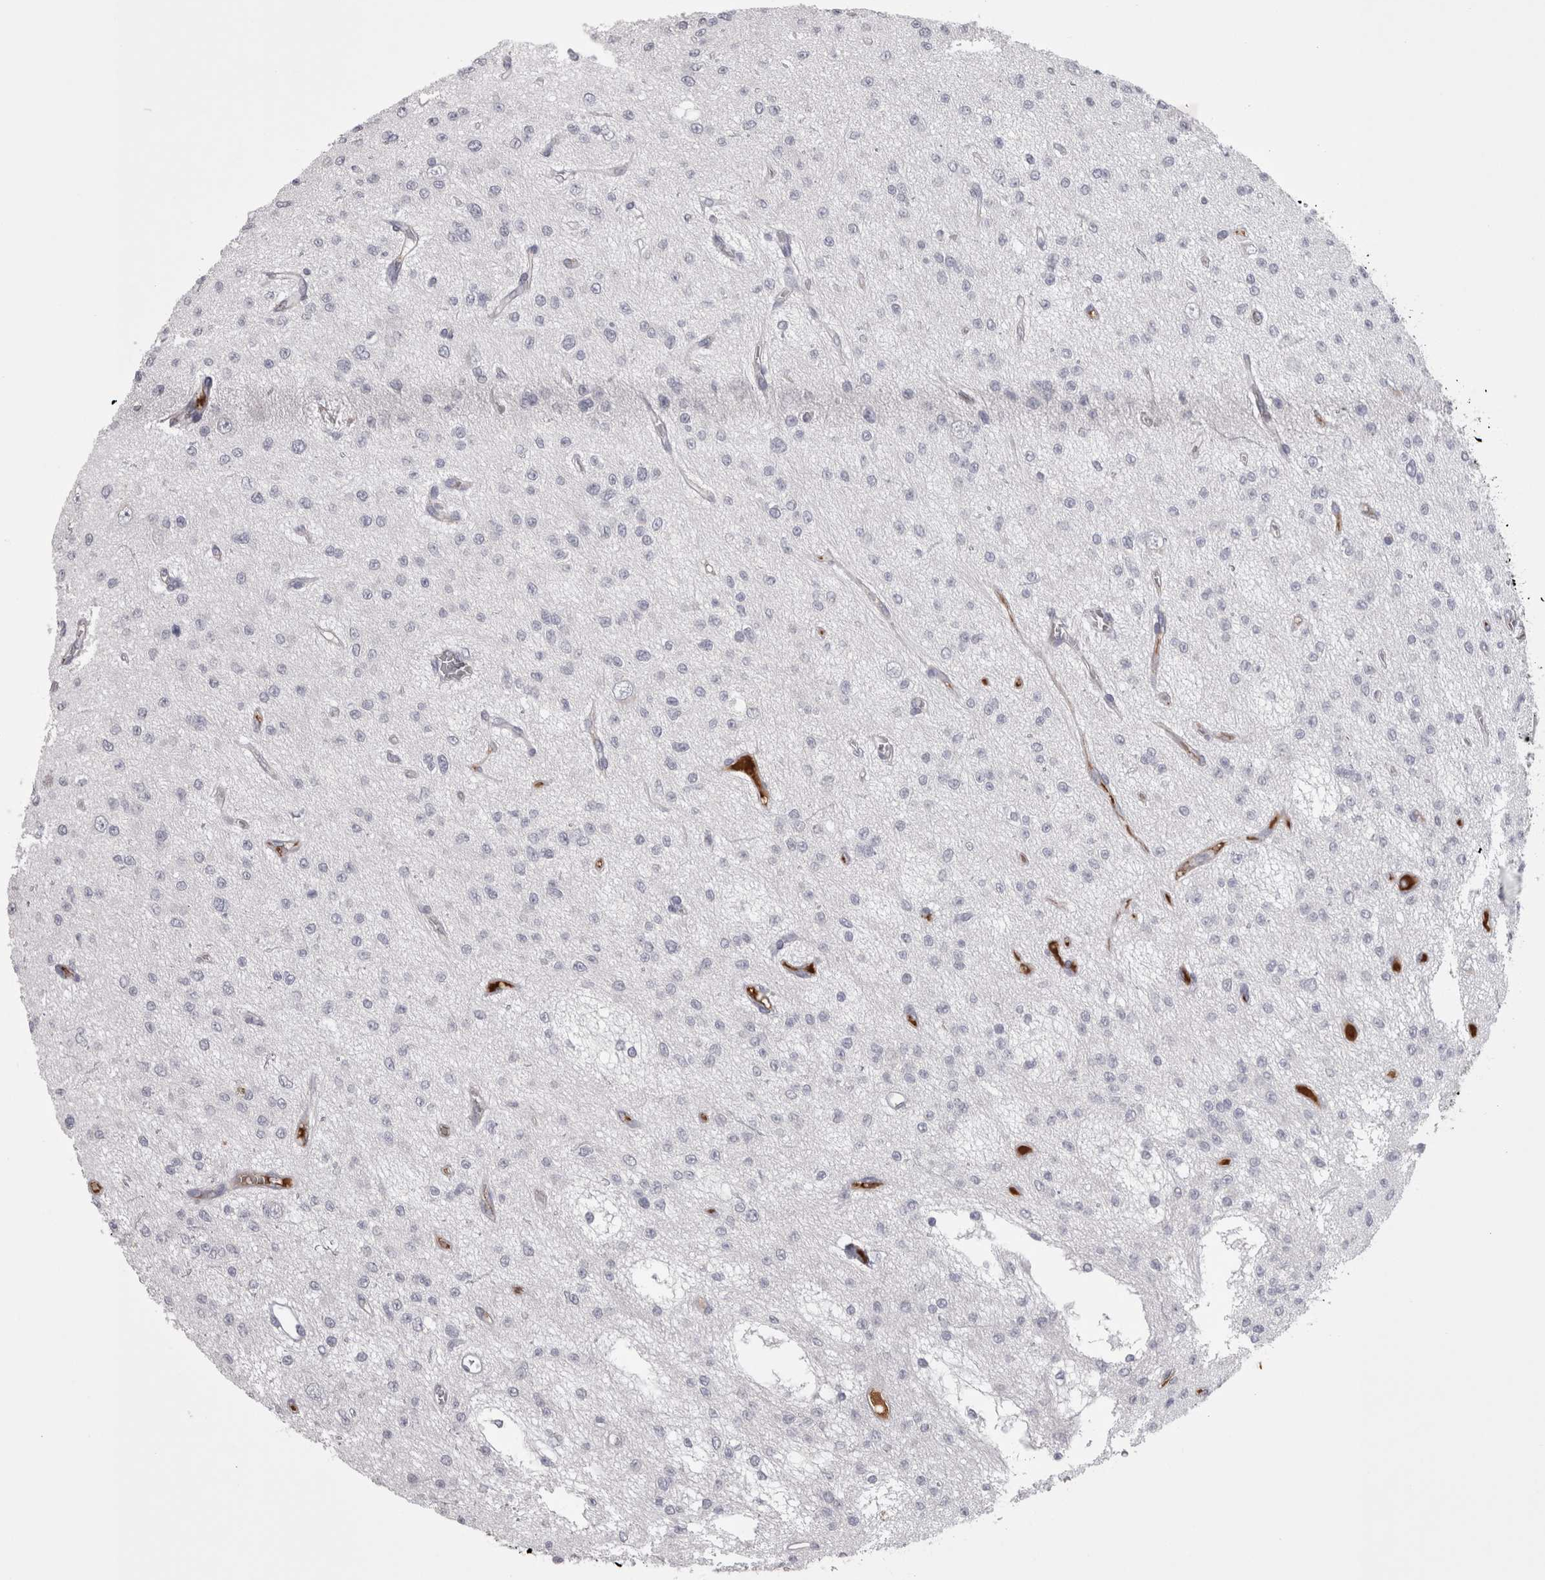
{"staining": {"intensity": "negative", "quantity": "none", "location": "none"}, "tissue": "glioma", "cell_type": "Tumor cells", "image_type": "cancer", "snomed": [{"axis": "morphology", "description": "Glioma, malignant, Low grade"}, {"axis": "topography", "description": "Brain"}], "caption": "Tumor cells show no significant protein positivity in glioma. The staining is performed using DAB brown chromogen with nuclei counter-stained in using hematoxylin.", "gene": "SAA4", "patient": {"sex": "male", "age": 38}}